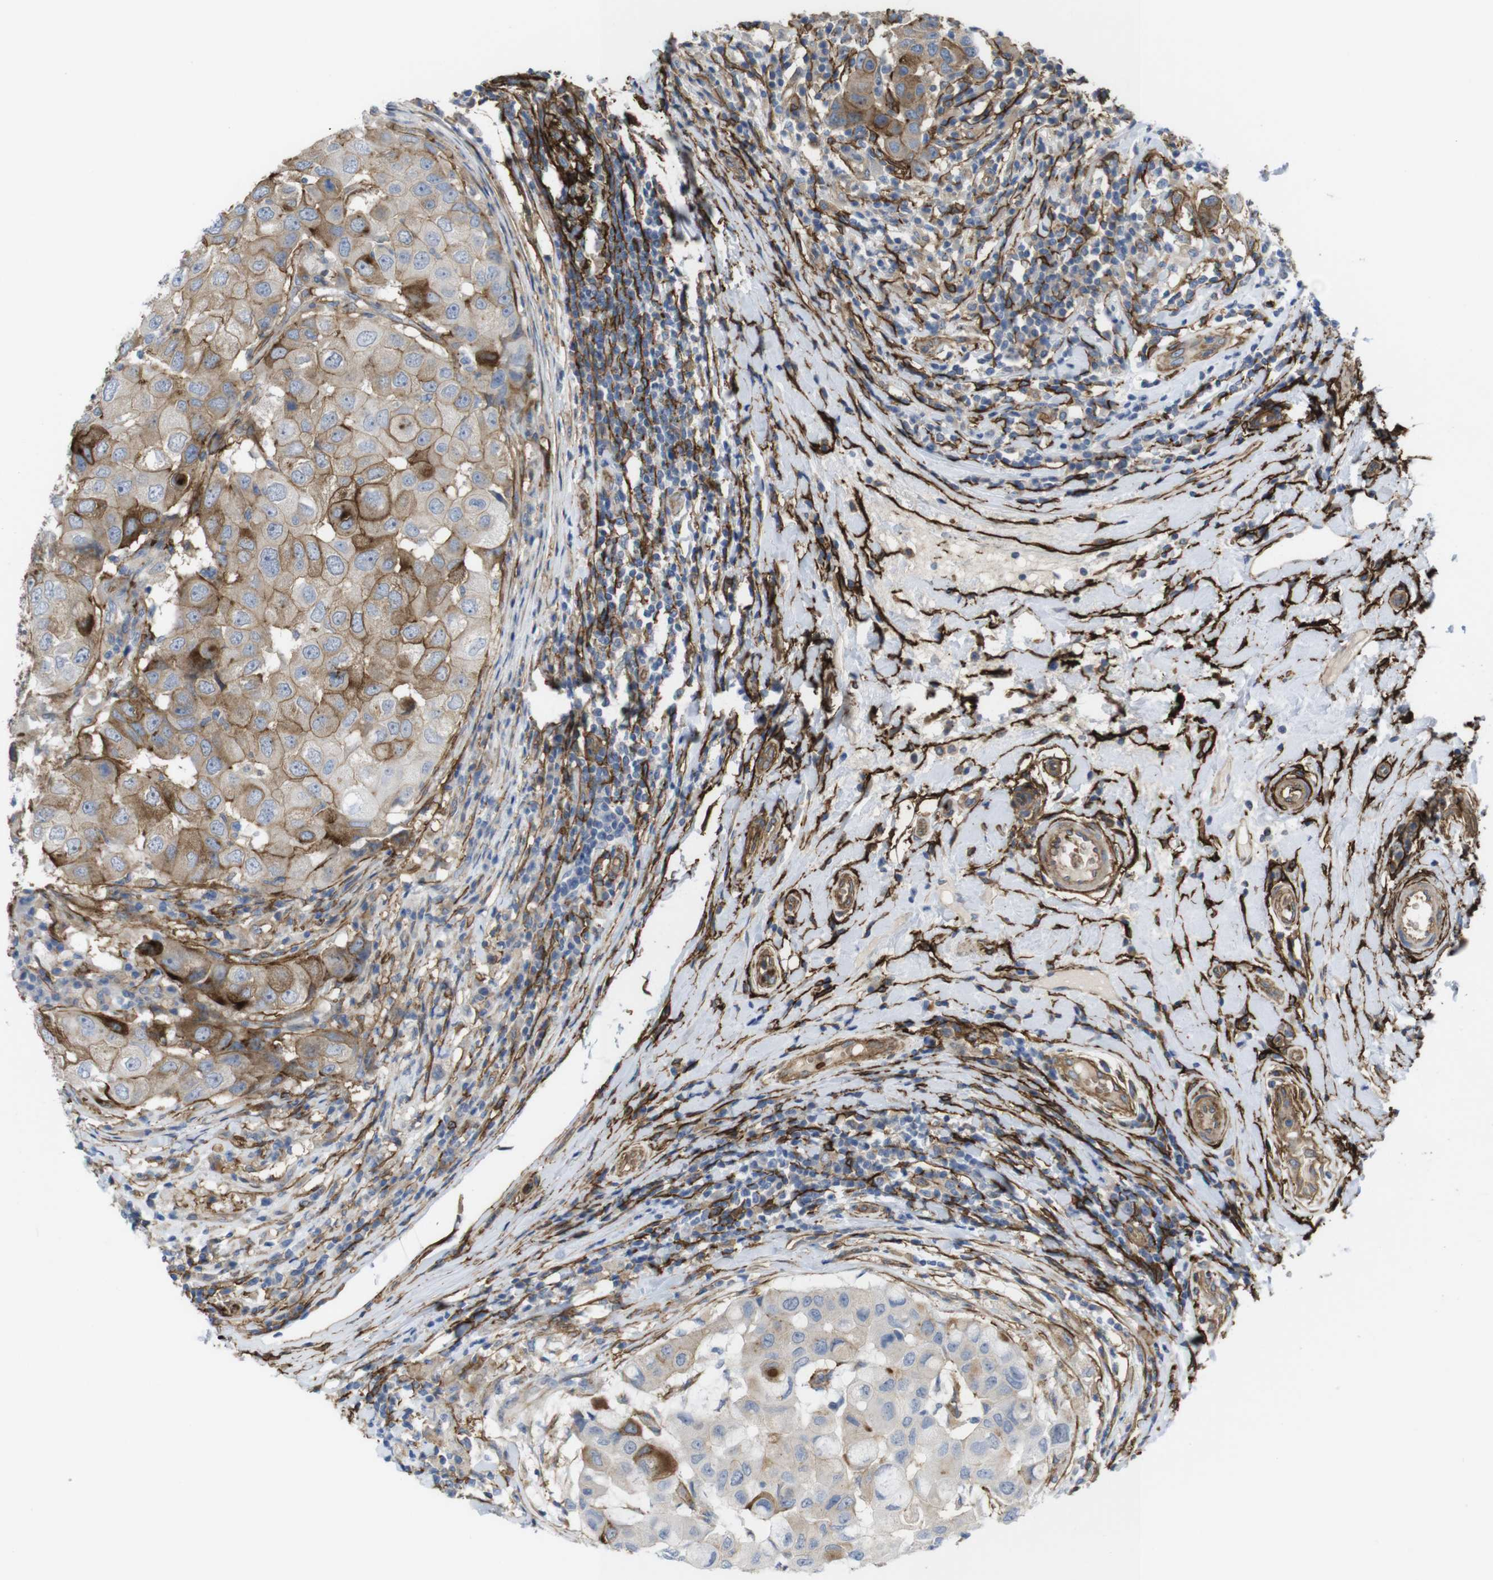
{"staining": {"intensity": "moderate", "quantity": "25%-75%", "location": "cytoplasmic/membranous"}, "tissue": "breast cancer", "cell_type": "Tumor cells", "image_type": "cancer", "snomed": [{"axis": "morphology", "description": "Duct carcinoma"}, {"axis": "topography", "description": "Breast"}], "caption": "A micrograph of breast cancer (infiltrating ductal carcinoma) stained for a protein reveals moderate cytoplasmic/membranous brown staining in tumor cells.", "gene": "CYBRD1", "patient": {"sex": "female", "age": 27}}